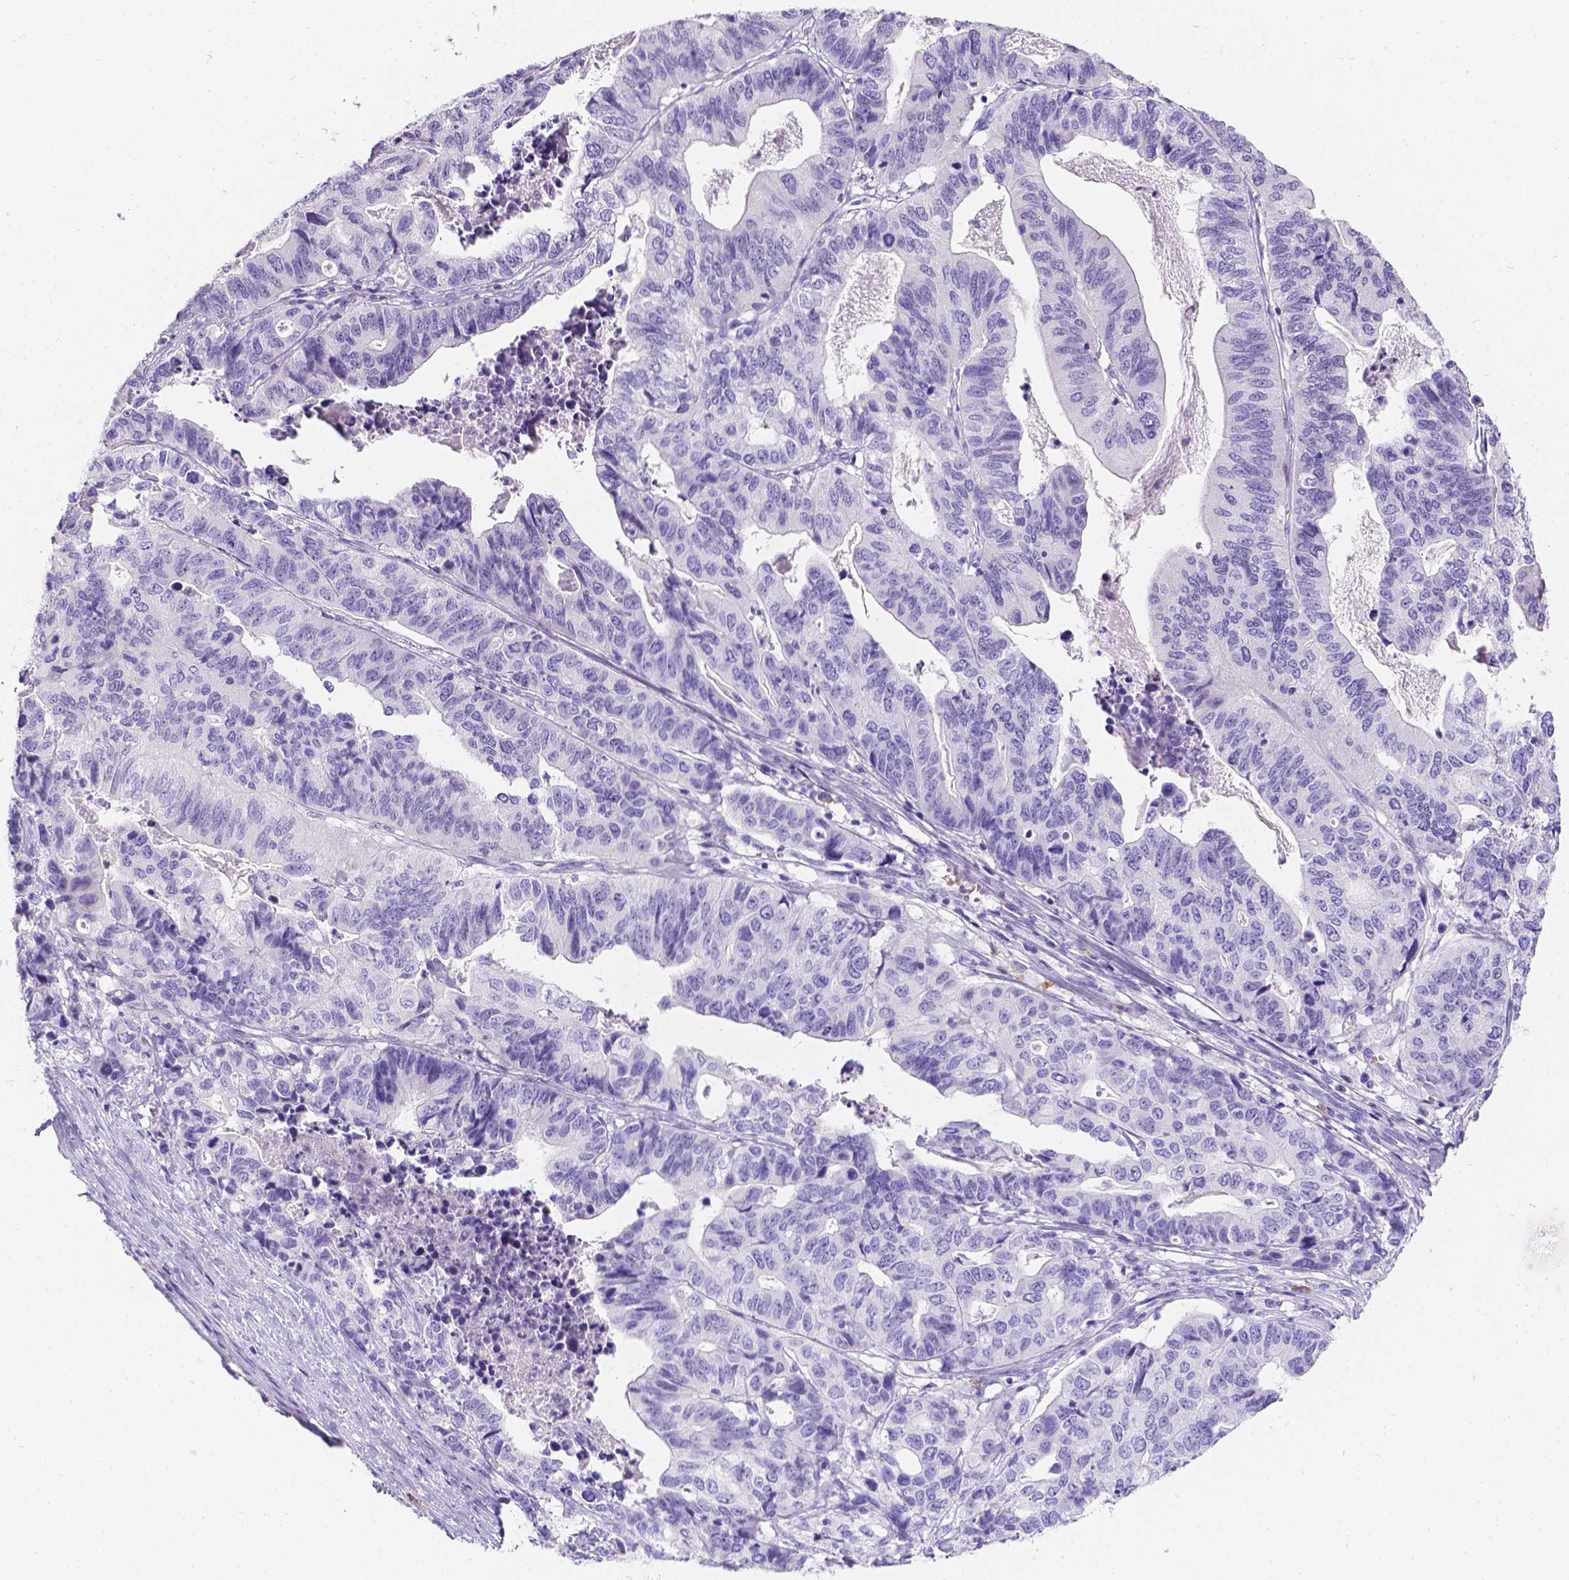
{"staining": {"intensity": "negative", "quantity": "none", "location": "none"}, "tissue": "stomach cancer", "cell_type": "Tumor cells", "image_type": "cancer", "snomed": [{"axis": "morphology", "description": "Adenocarcinoma, NOS"}, {"axis": "topography", "description": "Stomach, upper"}], "caption": "A histopathology image of human adenocarcinoma (stomach) is negative for staining in tumor cells.", "gene": "GNRHR", "patient": {"sex": "female", "age": 67}}